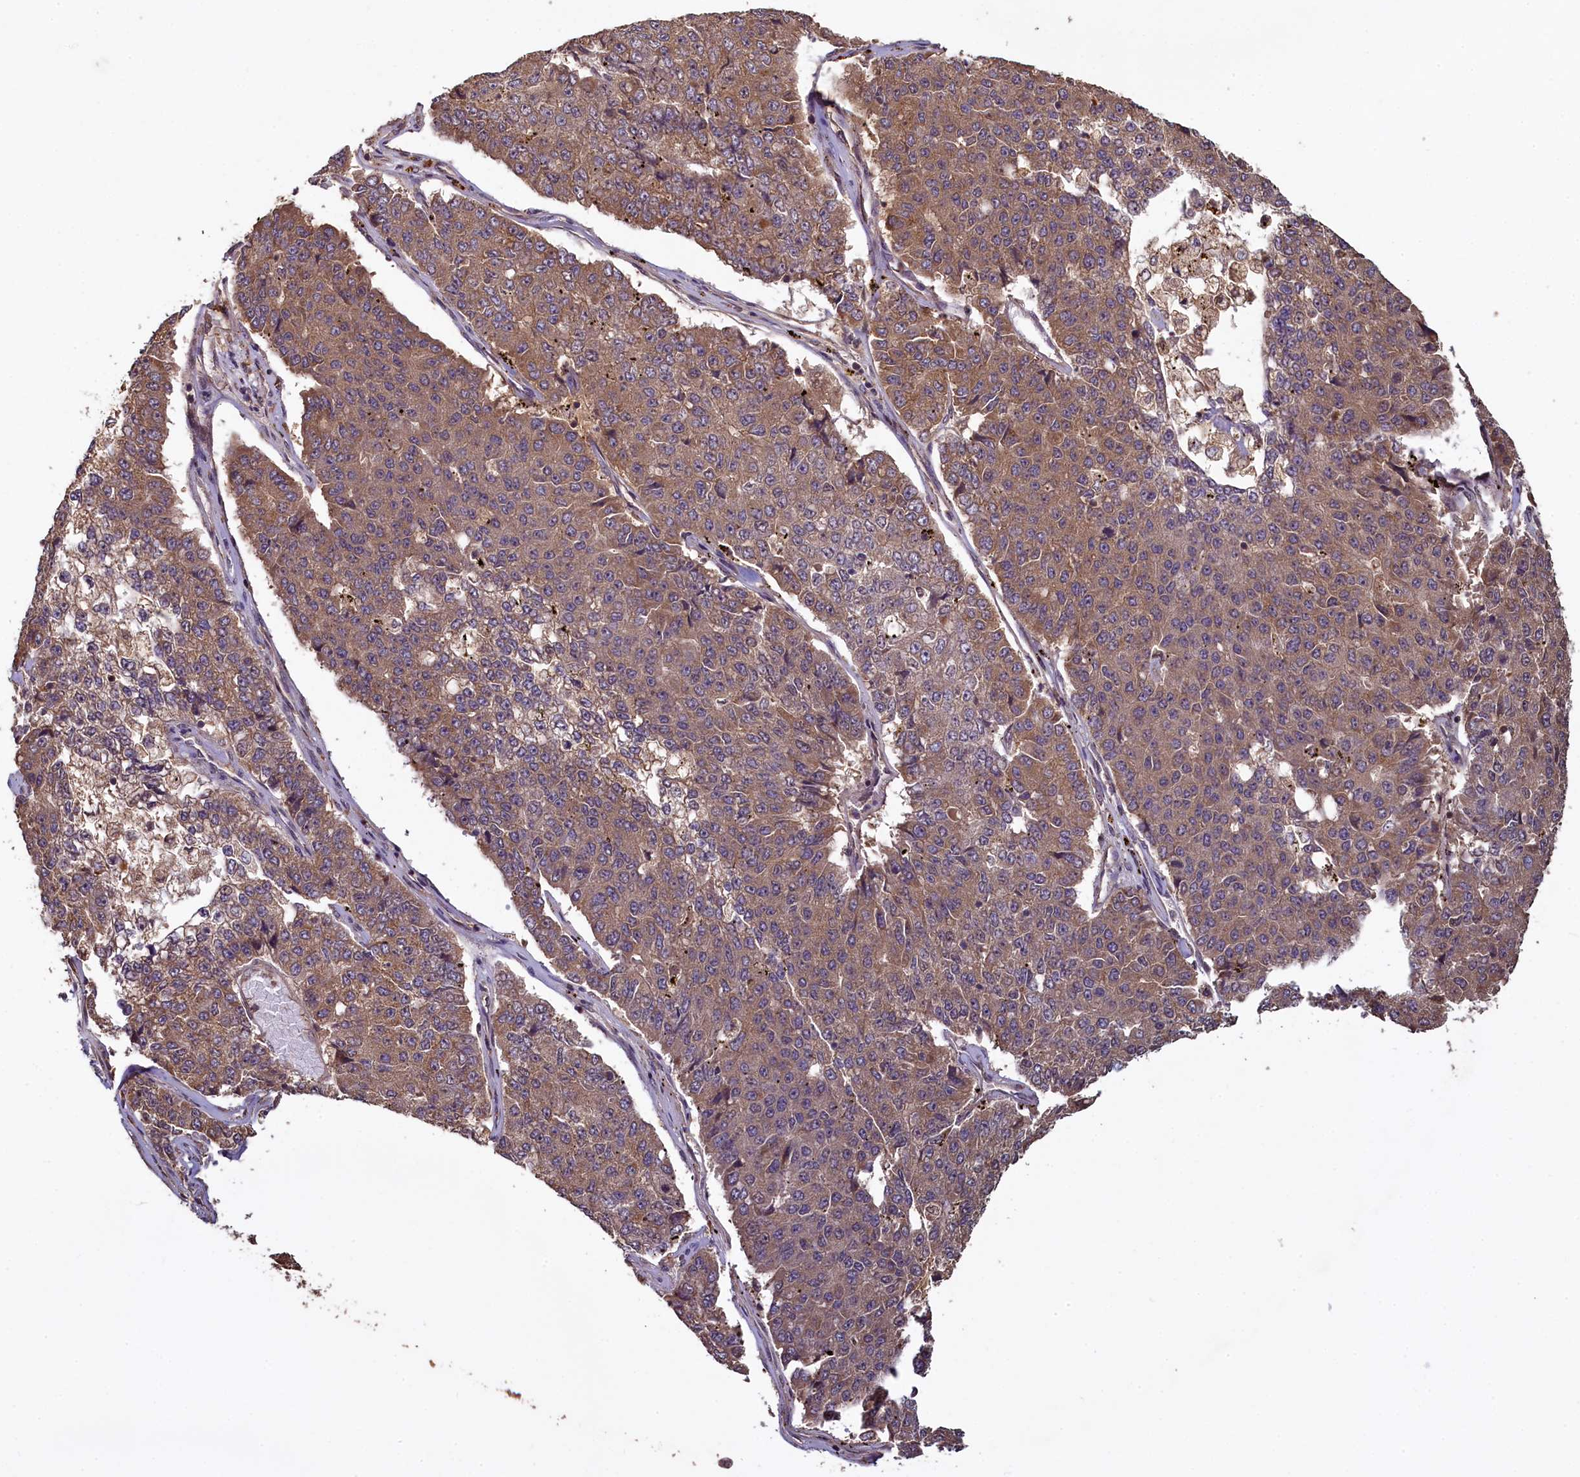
{"staining": {"intensity": "moderate", "quantity": ">75%", "location": "cytoplasmic/membranous"}, "tissue": "pancreatic cancer", "cell_type": "Tumor cells", "image_type": "cancer", "snomed": [{"axis": "morphology", "description": "Adenocarcinoma, NOS"}, {"axis": "topography", "description": "Pancreas"}], "caption": "IHC histopathology image of neoplastic tissue: human pancreatic cancer (adenocarcinoma) stained using immunohistochemistry (IHC) reveals medium levels of moderate protein expression localized specifically in the cytoplasmic/membranous of tumor cells, appearing as a cytoplasmic/membranous brown color.", "gene": "NUDT6", "patient": {"sex": "male", "age": 50}}